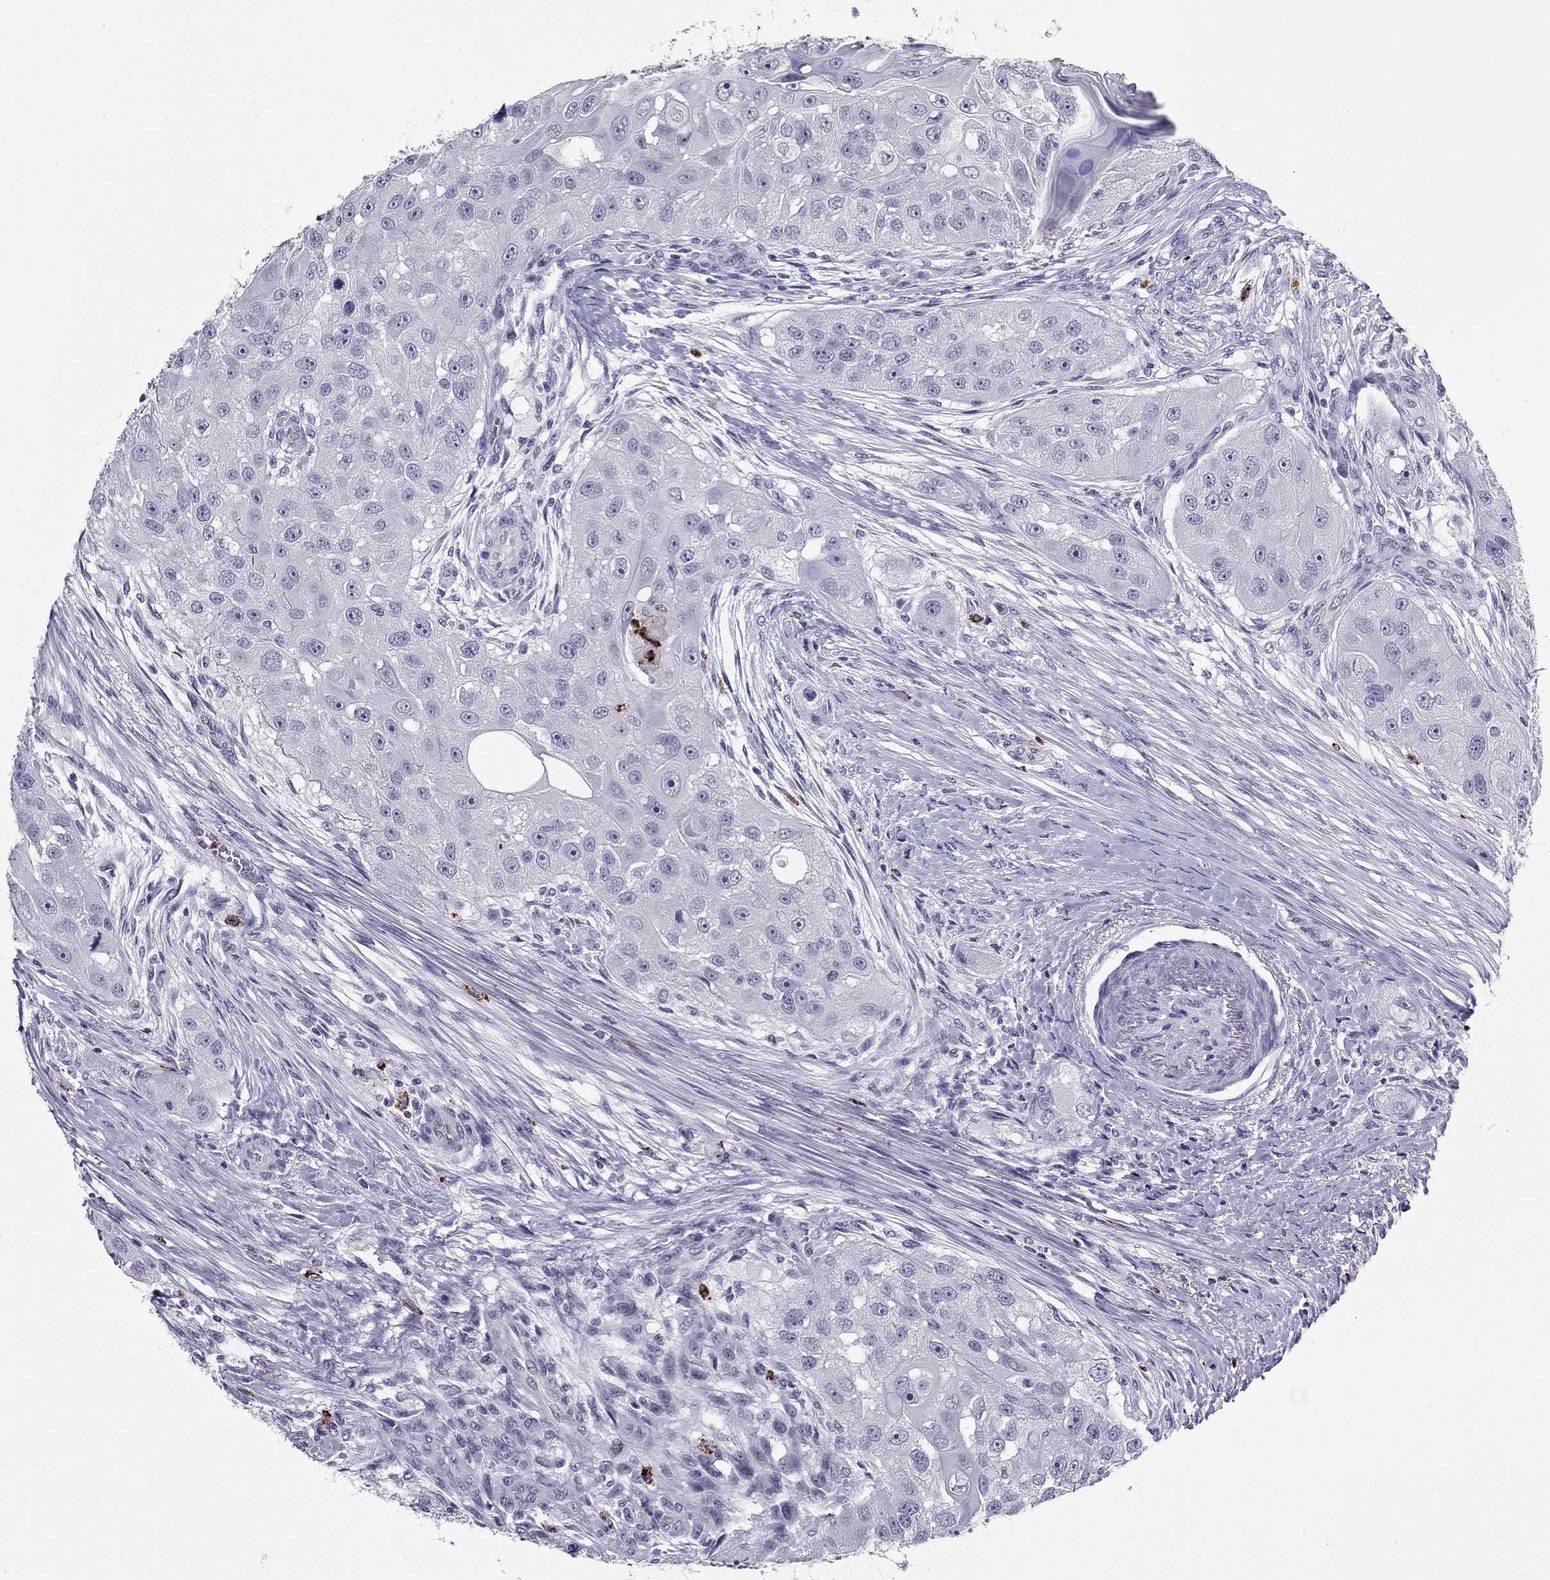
{"staining": {"intensity": "negative", "quantity": "none", "location": "none"}, "tissue": "head and neck cancer", "cell_type": "Tumor cells", "image_type": "cancer", "snomed": [{"axis": "morphology", "description": "Normal tissue, NOS"}, {"axis": "morphology", "description": "Squamous cell carcinoma, NOS"}, {"axis": "topography", "description": "Skeletal muscle"}, {"axis": "topography", "description": "Head-Neck"}], "caption": "Immunohistochemistry of head and neck squamous cell carcinoma shows no expression in tumor cells.", "gene": "CCL27", "patient": {"sex": "male", "age": 51}}